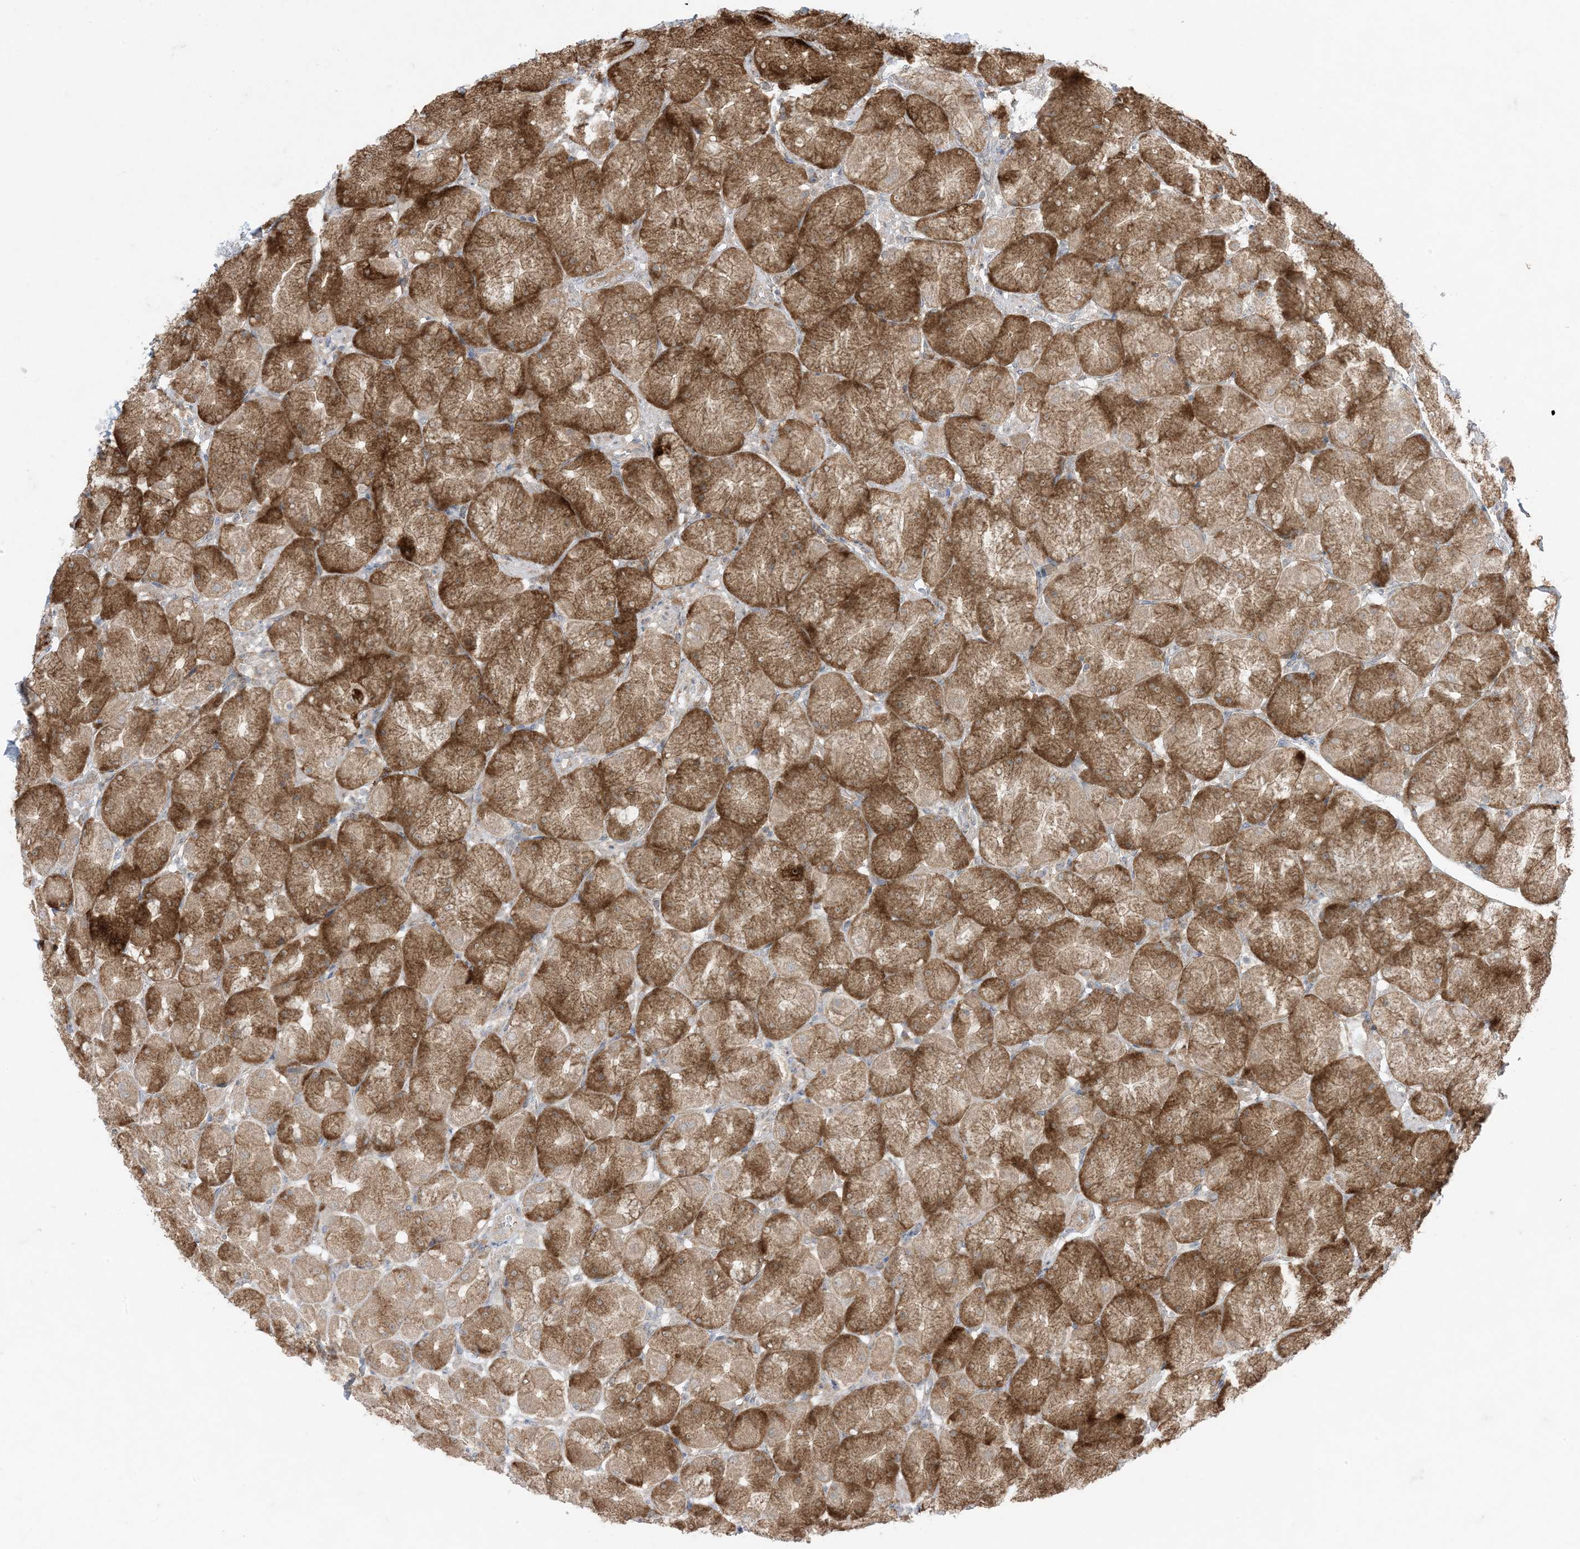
{"staining": {"intensity": "moderate", "quantity": ">75%", "location": "cytoplasmic/membranous"}, "tissue": "stomach", "cell_type": "Glandular cells", "image_type": "normal", "snomed": [{"axis": "morphology", "description": "Normal tissue, NOS"}, {"axis": "topography", "description": "Stomach, upper"}], "caption": "Immunohistochemistry (DAB (3,3'-diaminobenzidine)) staining of normal stomach exhibits moderate cytoplasmic/membranous protein staining in about >75% of glandular cells.", "gene": "ODC1", "patient": {"sex": "female", "age": 56}}